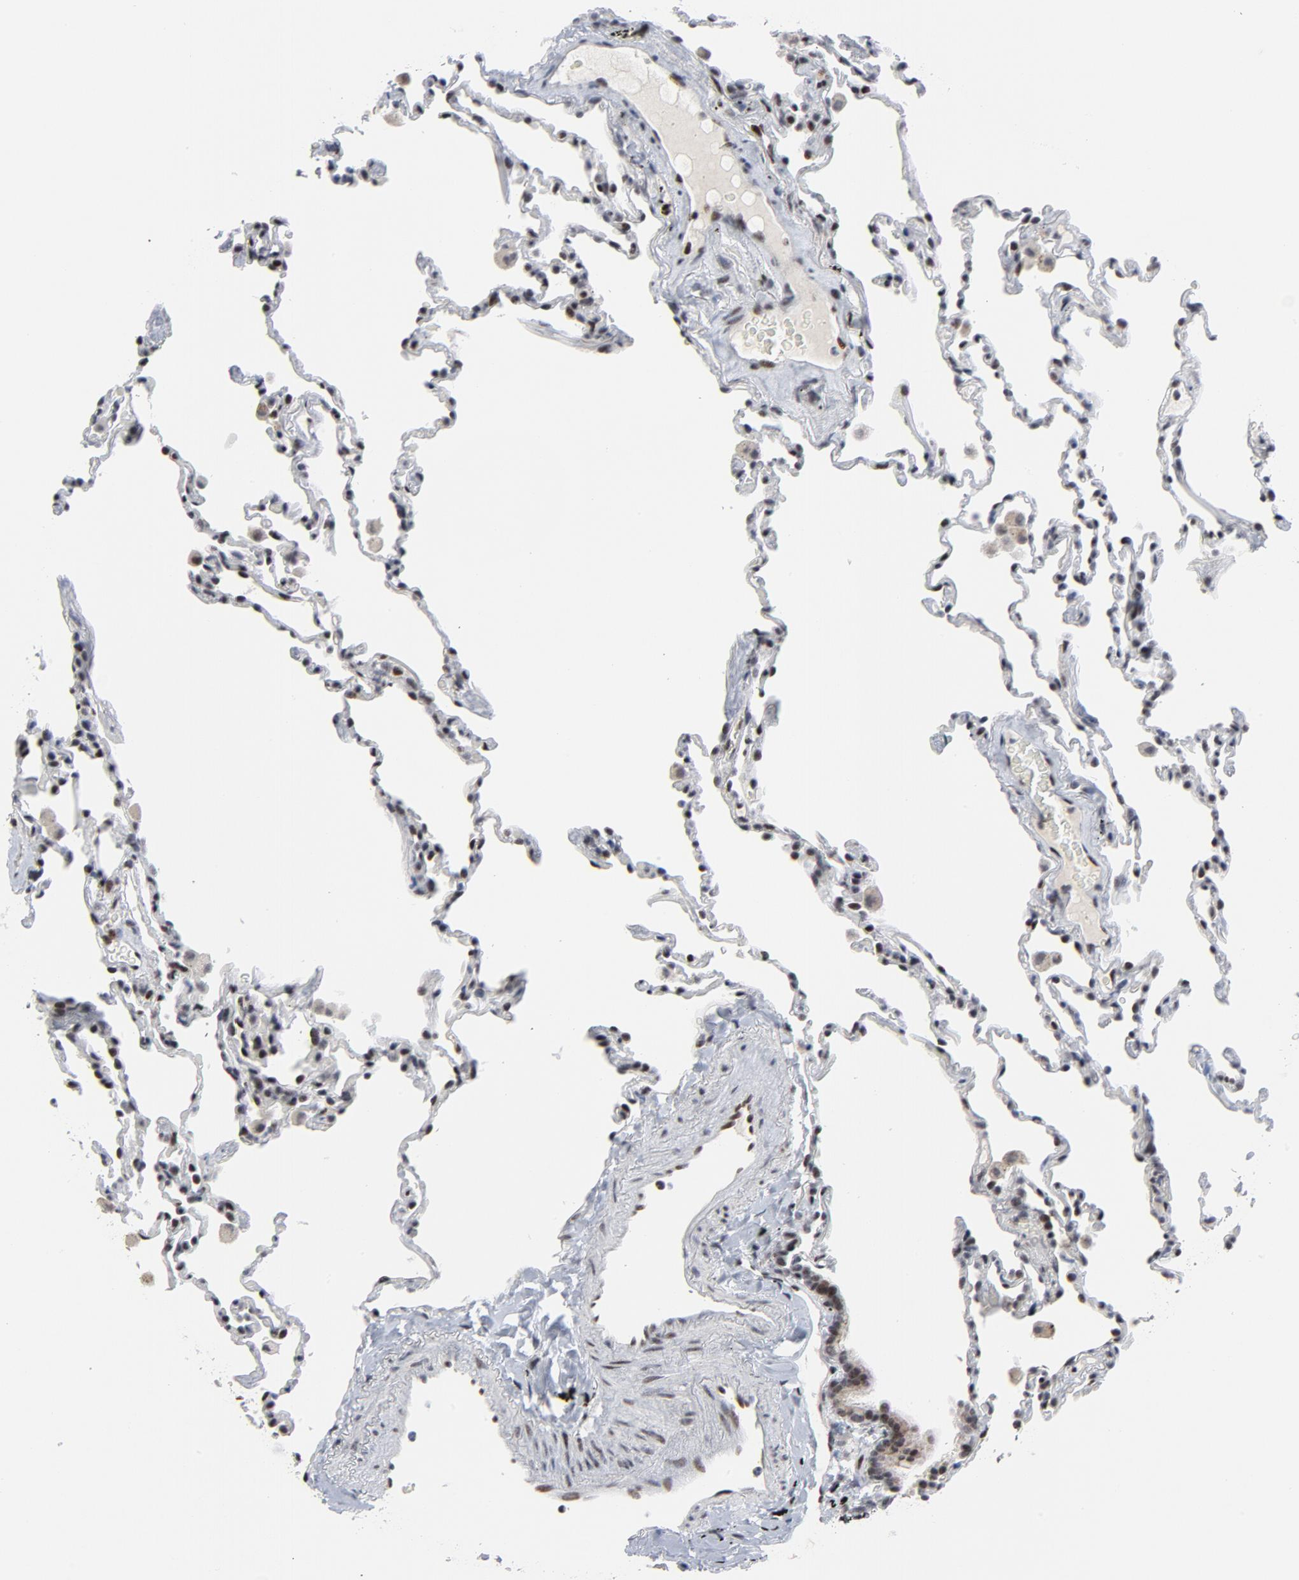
{"staining": {"intensity": "weak", "quantity": ">75%", "location": "nuclear"}, "tissue": "lung", "cell_type": "Alveolar cells", "image_type": "normal", "snomed": [{"axis": "morphology", "description": "Normal tissue, NOS"}, {"axis": "morphology", "description": "Soft tissue tumor metastatic"}, {"axis": "topography", "description": "Lung"}], "caption": "A low amount of weak nuclear staining is seen in about >75% of alveolar cells in normal lung.", "gene": "GABPA", "patient": {"sex": "male", "age": 59}}